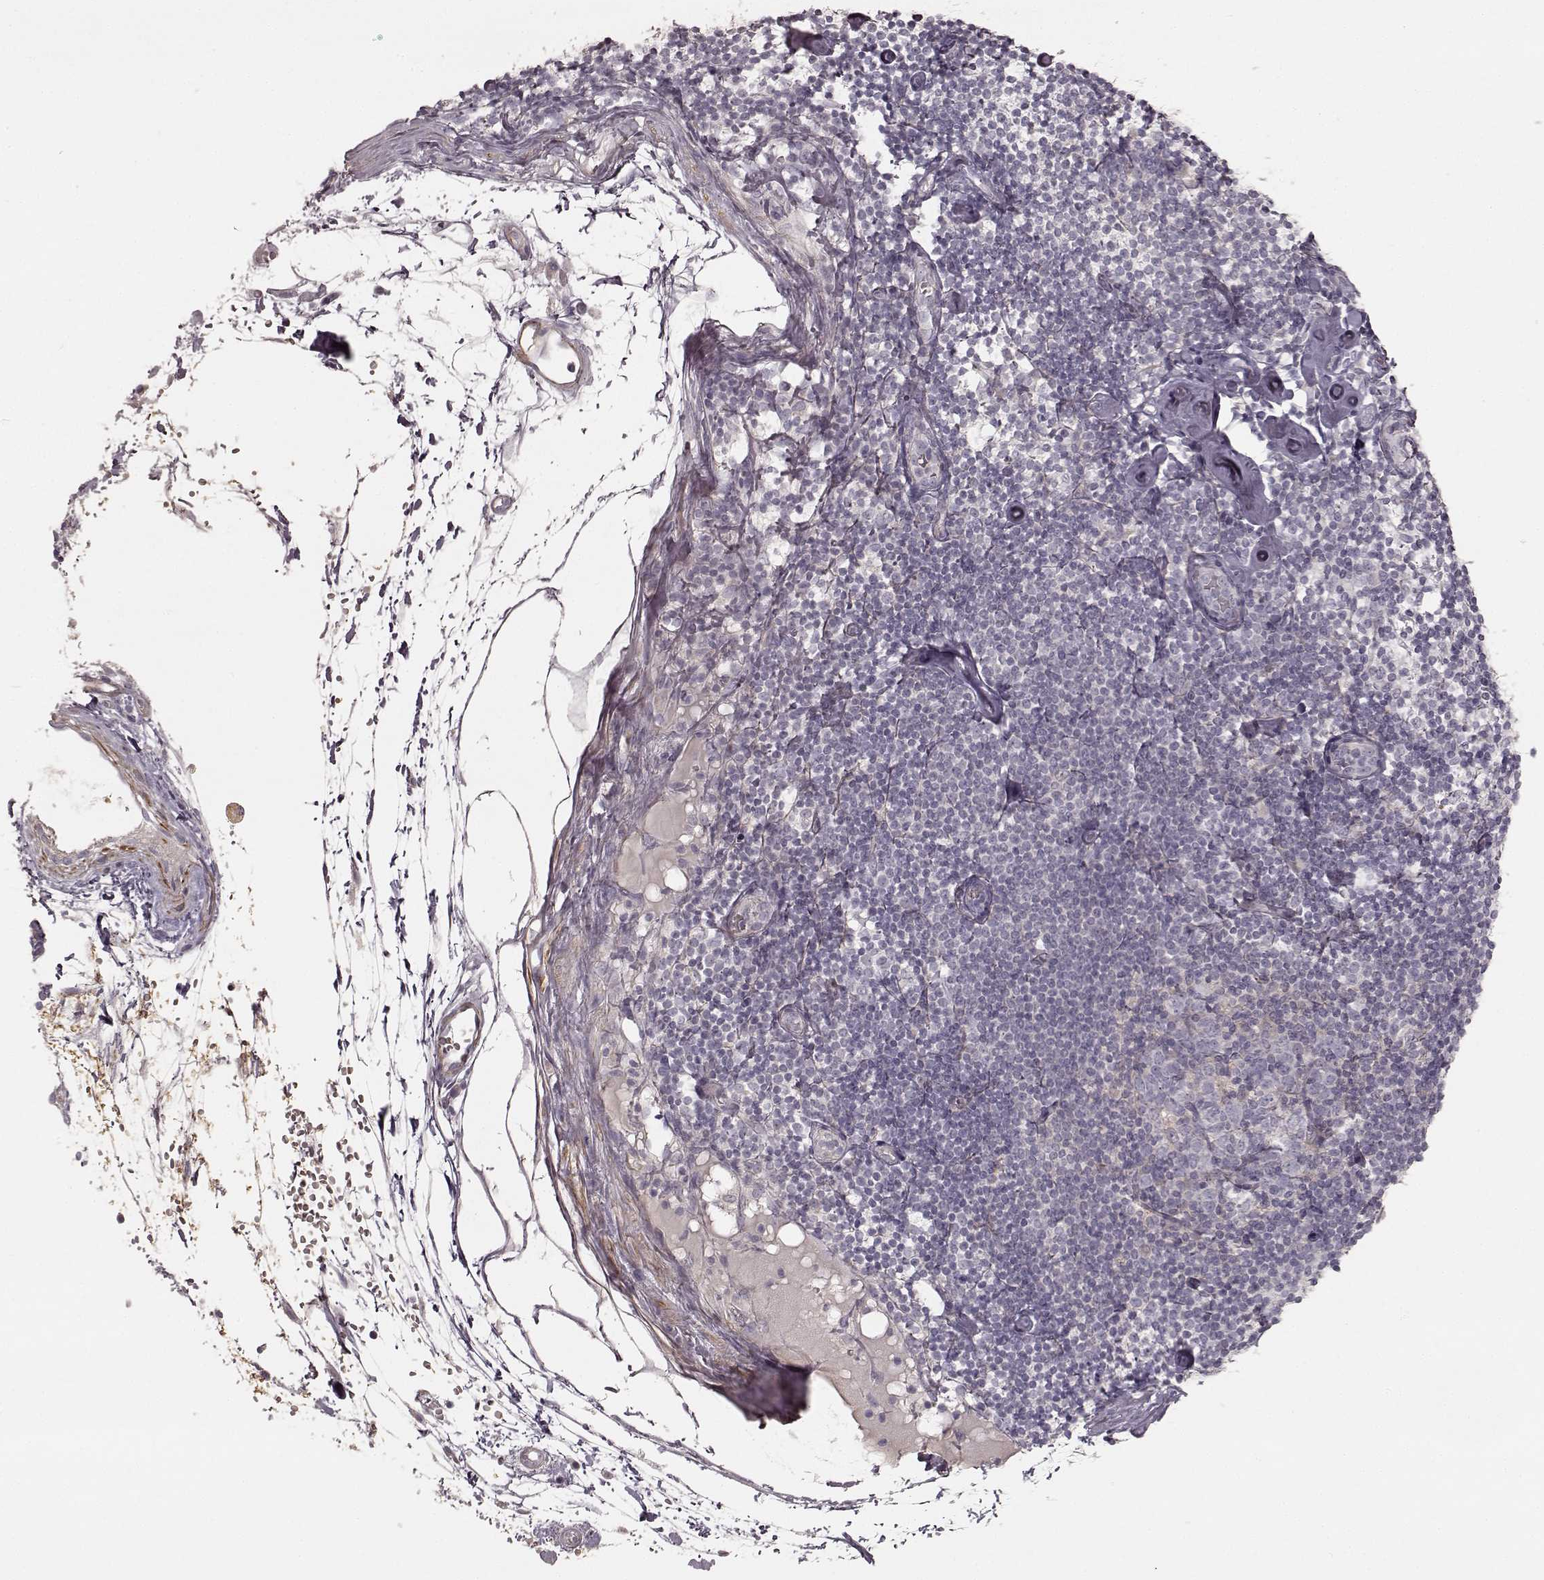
{"staining": {"intensity": "negative", "quantity": "none", "location": "none"}, "tissue": "melanoma", "cell_type": "Tumor cells", "image_type": "cancer", "snomed": [{"axis": "morphology", "description": "Malignant melanoma, Metastatic site"}, {"axis": "topography", "description": "Lymph node"}], "caption": "Melanoma was stained to show a protein in brown. There is no significant staining in tumor cells. (DAB IHC visualized using brightfield microscopy, high magnification).", "gene": "KCNJ9", "patient": {"sex": "female", "age": 64}}